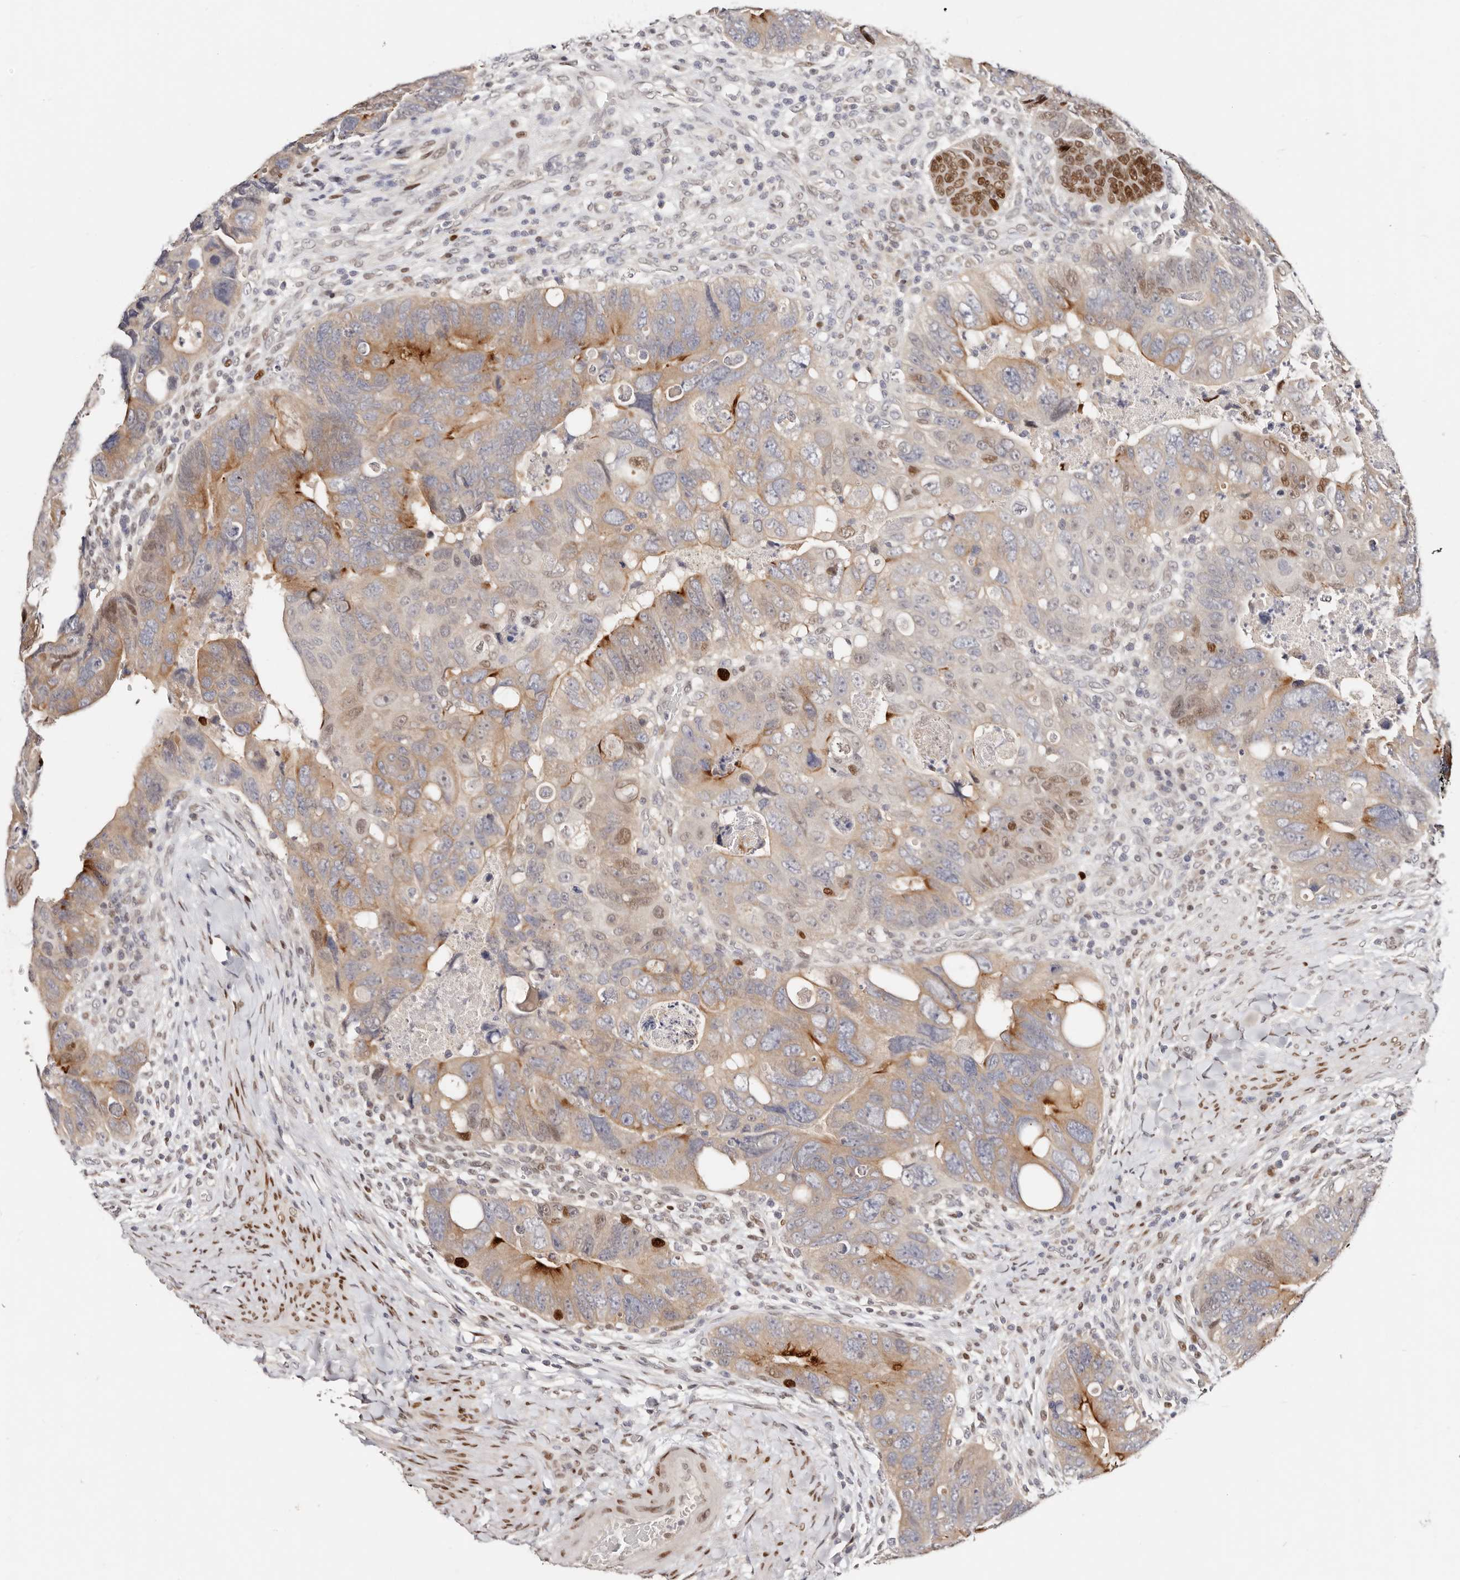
{"staining": {"intensity": "strong", "quantity": "25%-75%", "location": "cytoplasmic/membranous"}, "tissue": "colorectal cancer", "cell_type": "Tumor cells", "image_type": "cancer", "snomed": [{"axis": "morphology", "description": "Adenocarcinoma, NOS"}, {"axis": "topography", "description": "Rectum"}], "caption": "This image displays immunohistochemistry staining of colorectal adenocarcinoma, with high strong cytoplasmic/membranous staining in approximately 25%-75% of tumor cells.", "gene": "IQGAP3", "patient": {"sex": "male", "age": 59}}